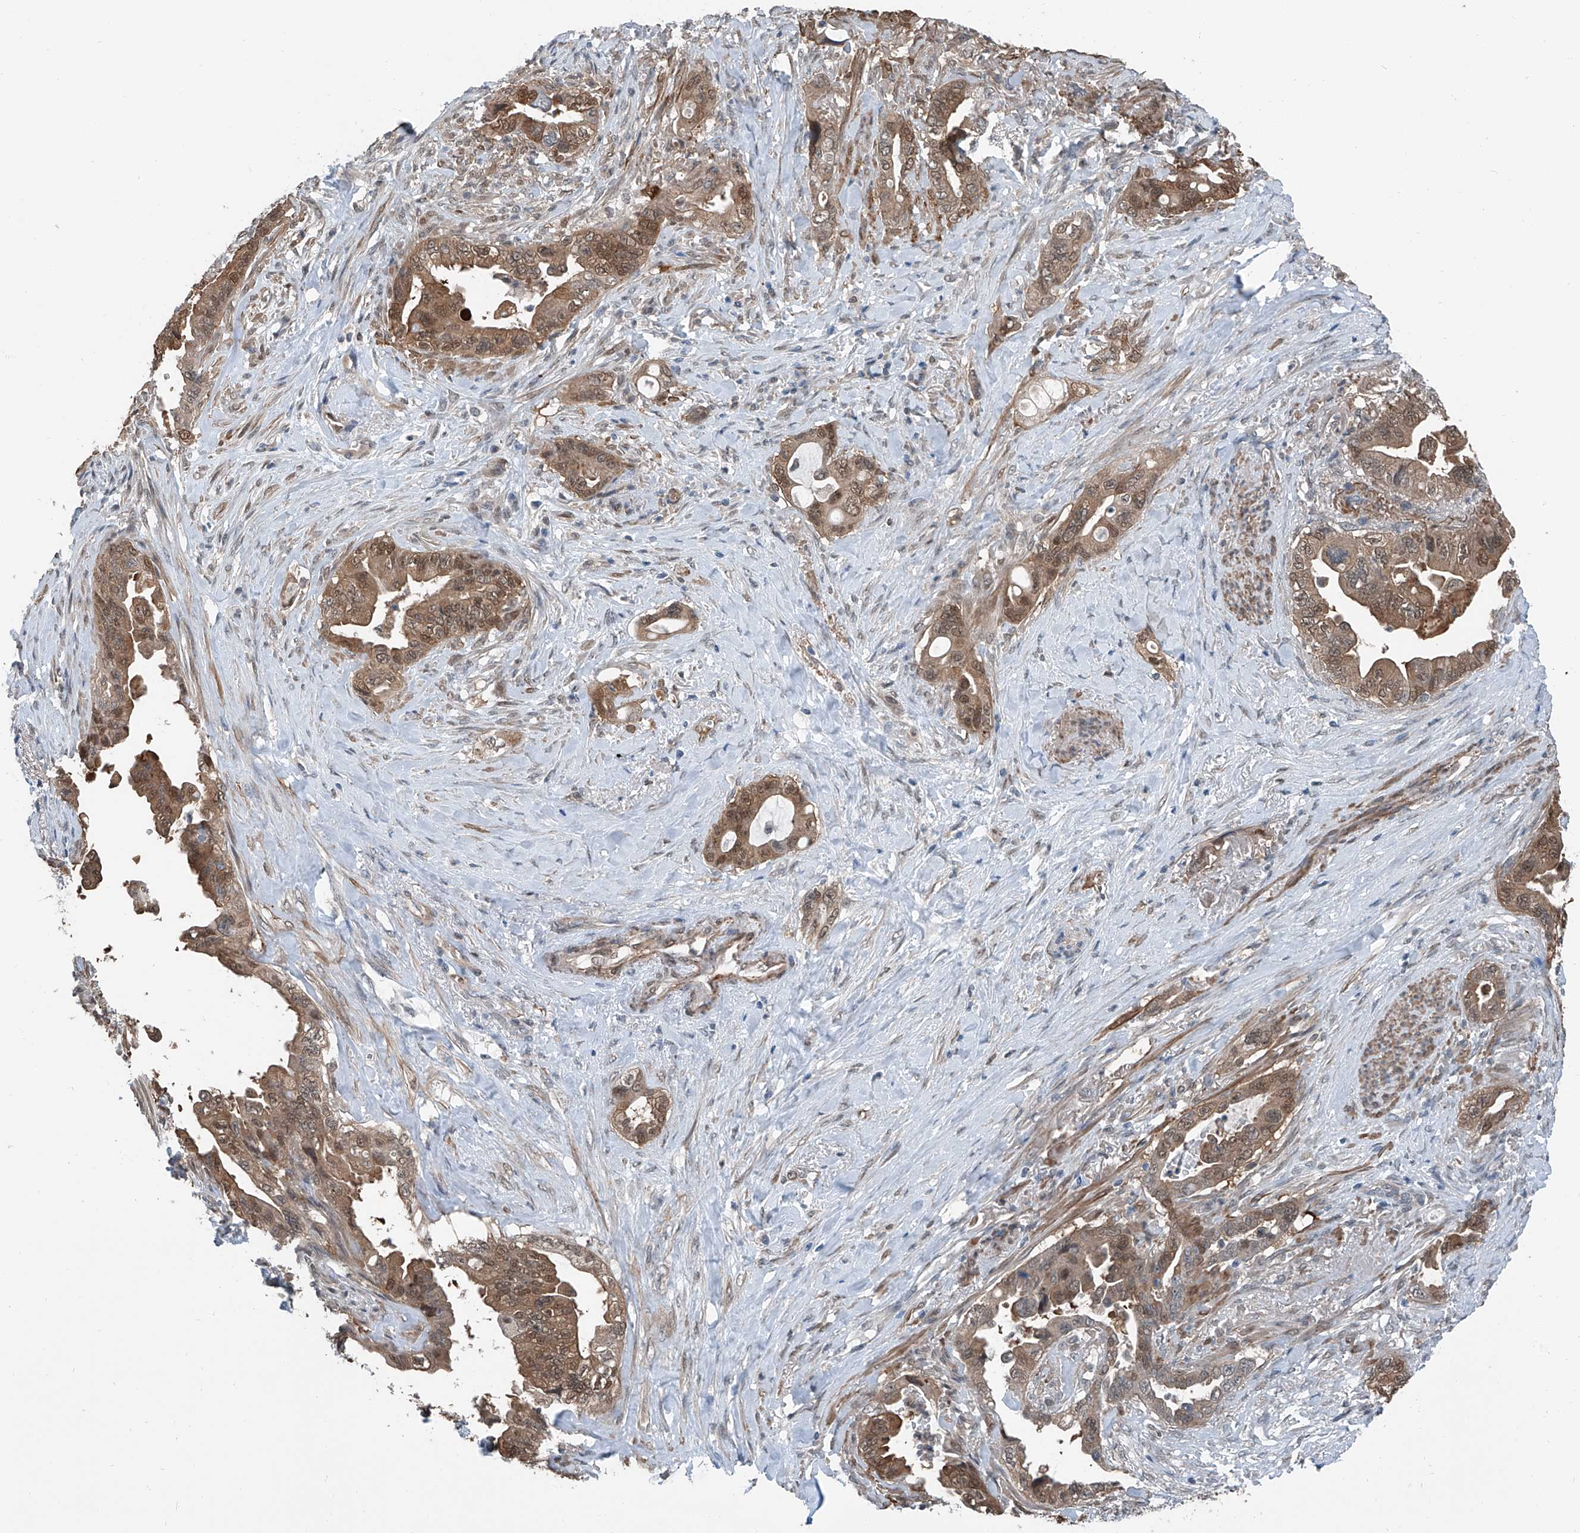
{"staining": {"intensity": "moderate", "quantity": ">75%", "location": "cytoplasmic/membranous,nuclear"}, "tissue": "pancreatic cancer", "cell_type": "Tumor cells", "image_type": "cancer", "snomed": [{"axis": "morphology", "description": "Adenocarcinoma, NOS"}, {"axis": "topography", "description": "Pancreas"}], "caption": "DAB (3,3'-diaminobenzidine) immunohistochemical staining of human pancreatic adenocarcinoma reveals moderate cytoplasmic/membranous and nuclear protein staining in about >75% of tumor cells.", "gene": "HSPA6", "patient": {"sex": "male", "age": 70}}